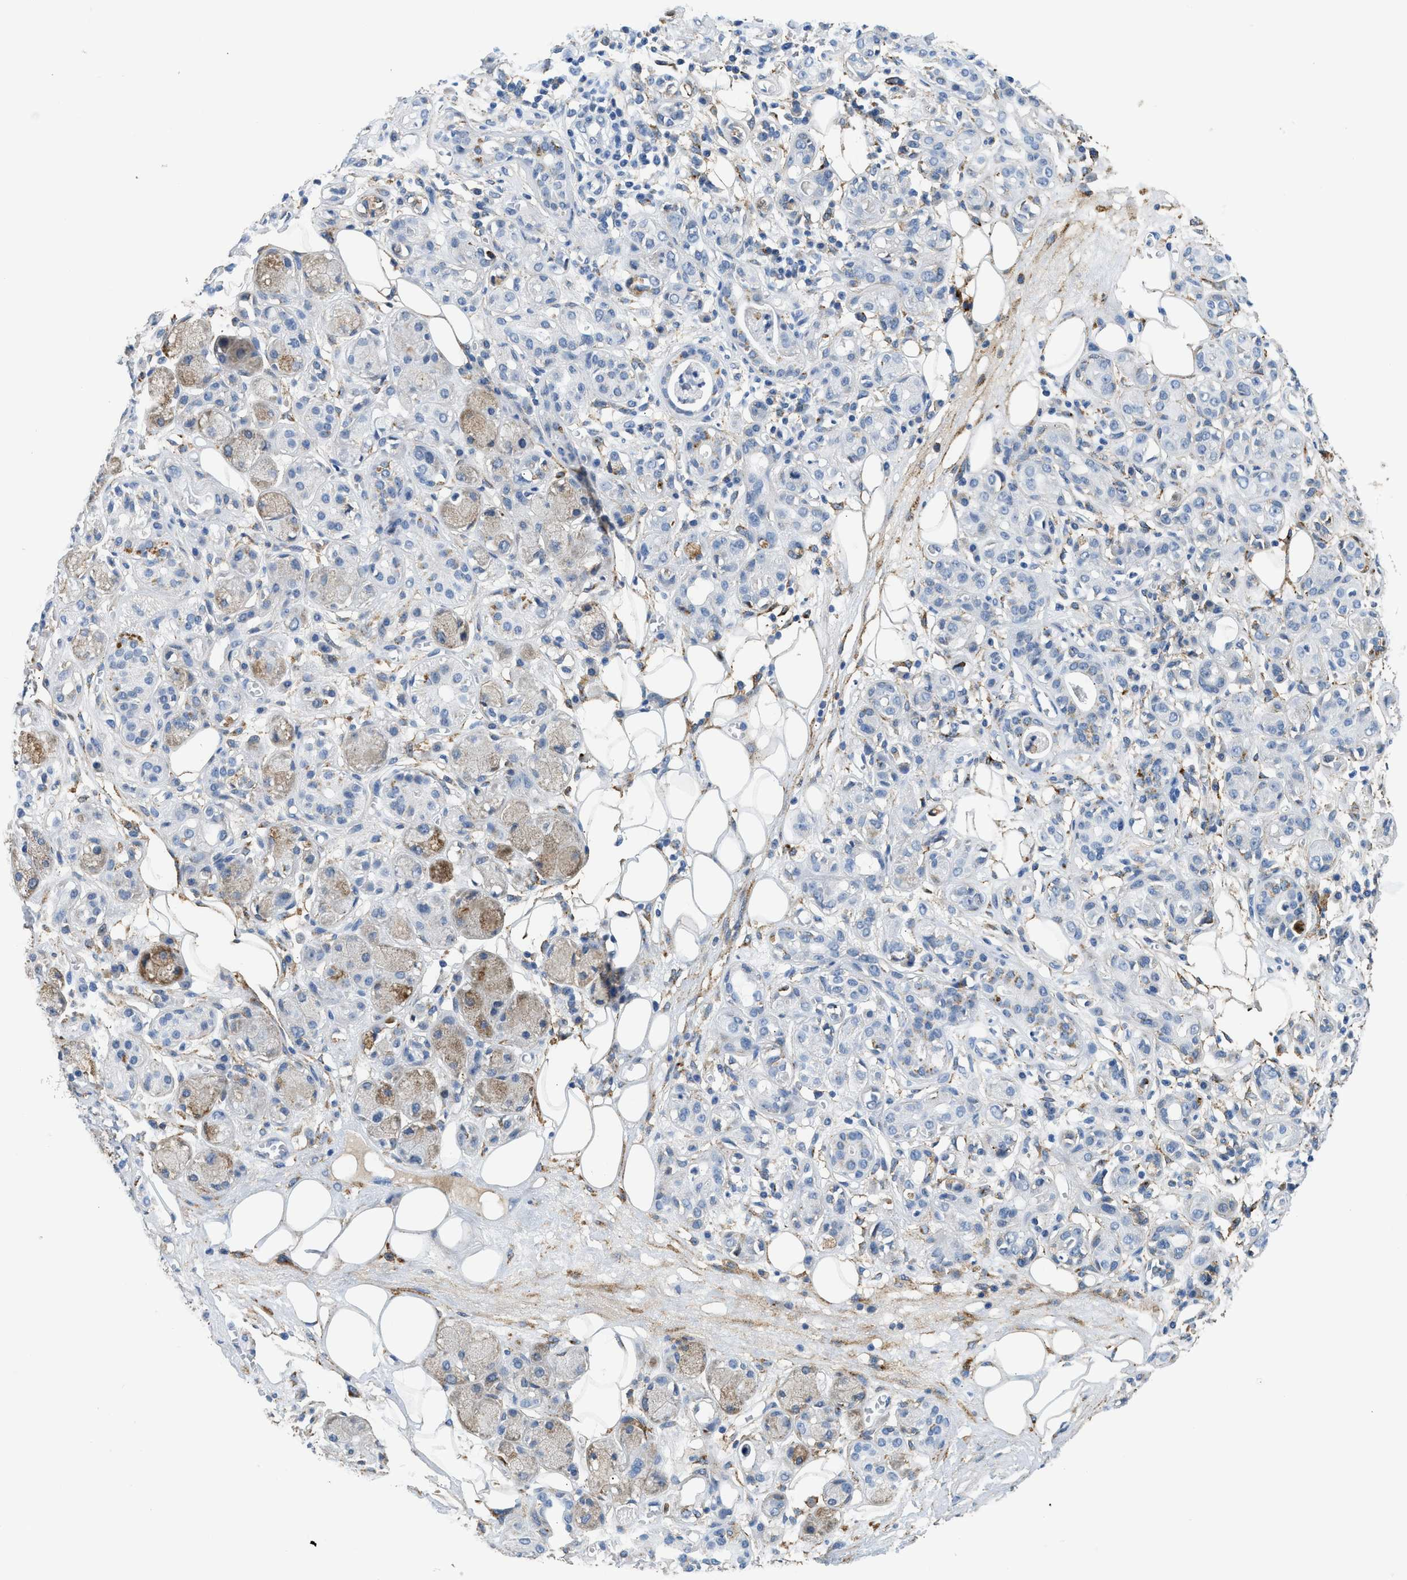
{"staining": {"intensity": "moderate", "quantity": ">75%", "location": "cytoplasmic/membranous"}, "tissue": "adipose tissue", "cell_type": "Adipocytes", "image_type": "normal", "snomed": [{"axis": "morphology", "description": "Normal tissue, NOS"}, {"axis": "morphology", "description": "Inflammation, NOS"}, {"axis": "topography", "description": "Salivary gland"}, {"axis": "topography", "description": "Peripheral nerve tissue"}], "caption": "Unremarkable adipose tissue reveals moderate cytoplasmic/membranous positivity in approximately >75% of adipocytes.", "gene": "LRP1", "patient": {"sex": "female", "age": 75}}